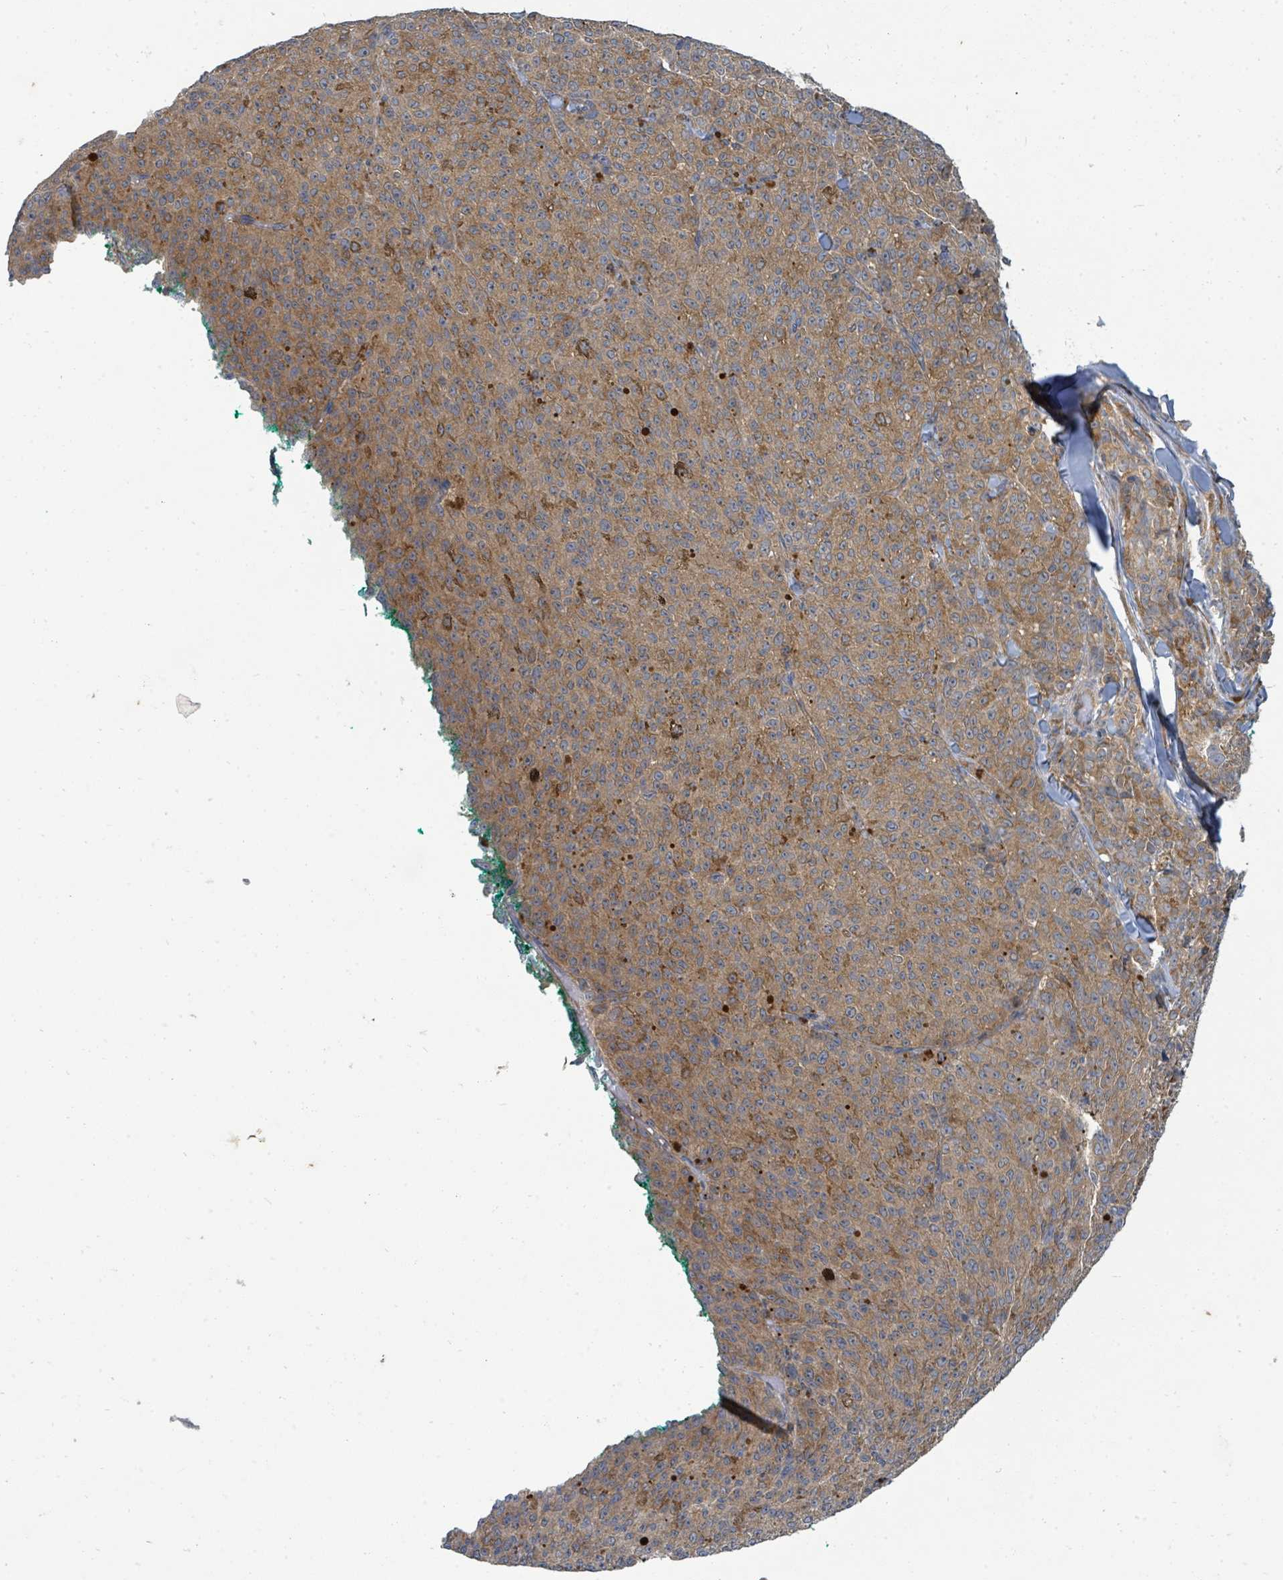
{"staining": {"intensity": "moderate", "quantity": ">75%", "location": "cytoplasmic/membranous"}, "tissue": "melanoma", "cell_type": "Tumor cells", "image_type": "cancer", "snomed": [{"axis": "morphology", "description": "Malignant melanoma, NOS"}, {"axis": "topography", "description": "Skin"}], "caption": "An immunohistochemistry histopathology image of neoplastic tissue is shown. Protein staining in brown labels moderate cytoplasmic/membranous positivity in melanoma within tumor cells.", "gene": "BOLA2B", "patient": {"sex": "female", "age": 52}}